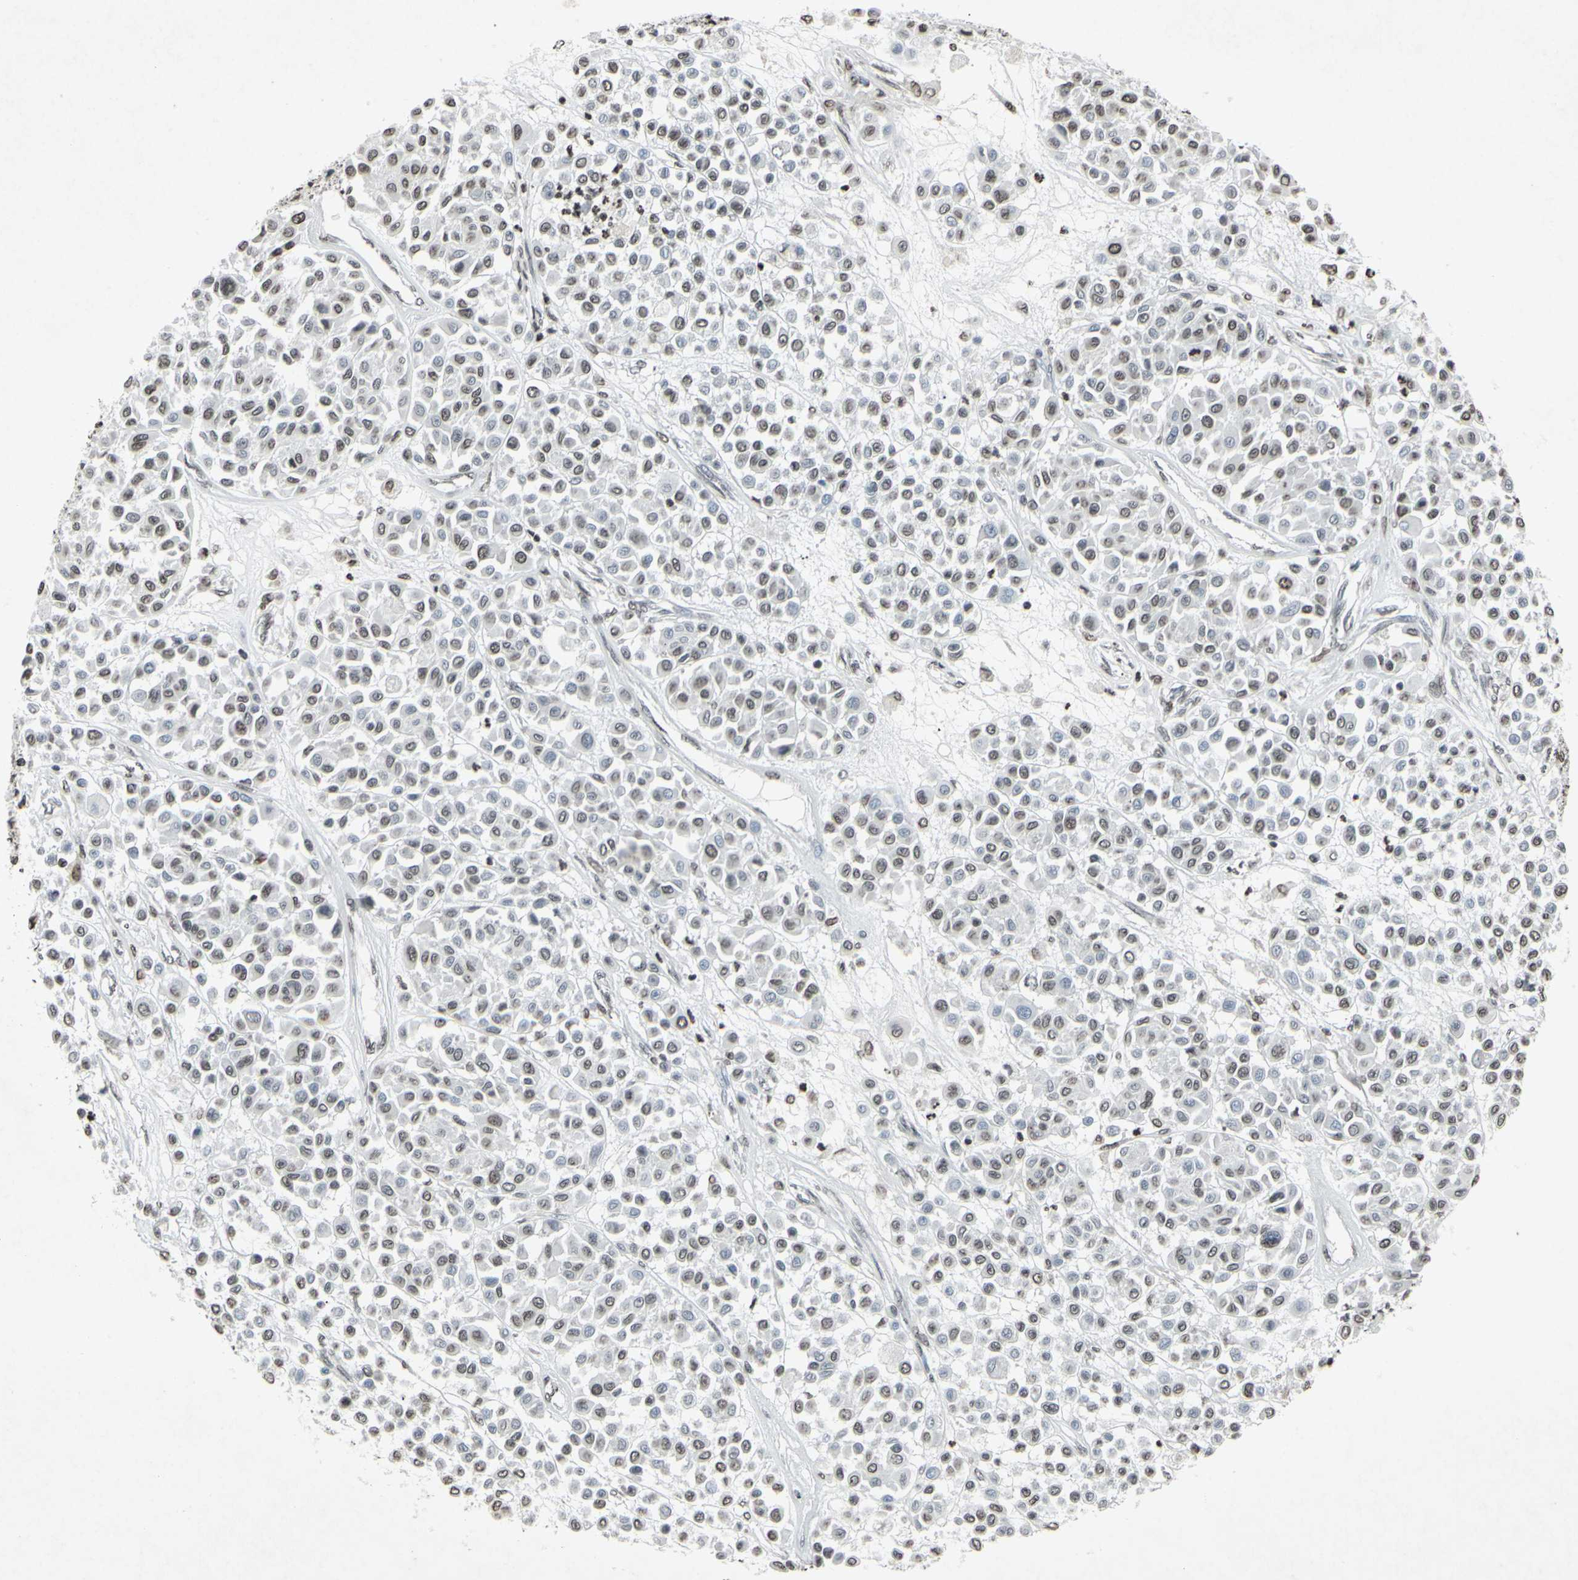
{"staining": {"intensity": "weak", "quantity": "25%-75%", "location": "cytoplasmic/membranous"}, "tissue": "melanoma", "cell_type": "Tumor cells", "image_type": "cancer", "snomed": [{"axis": "morphology", "description": "Malignant melanoma, Metastatic site"}, {"axis": "topography", "description": "Soft tissue"}], "caption": "Immunohistochemical staining of malignant melanoma (metastatic site) demonstrates low levels of weak cytoplasmic/membranous positivity in about 25%-75% of tumor cells. (brown staining indicates protein expression, while blue staining denotes nuclei).", "gene": "CD79B", "patient": {"sex": "male", "age": 41}}